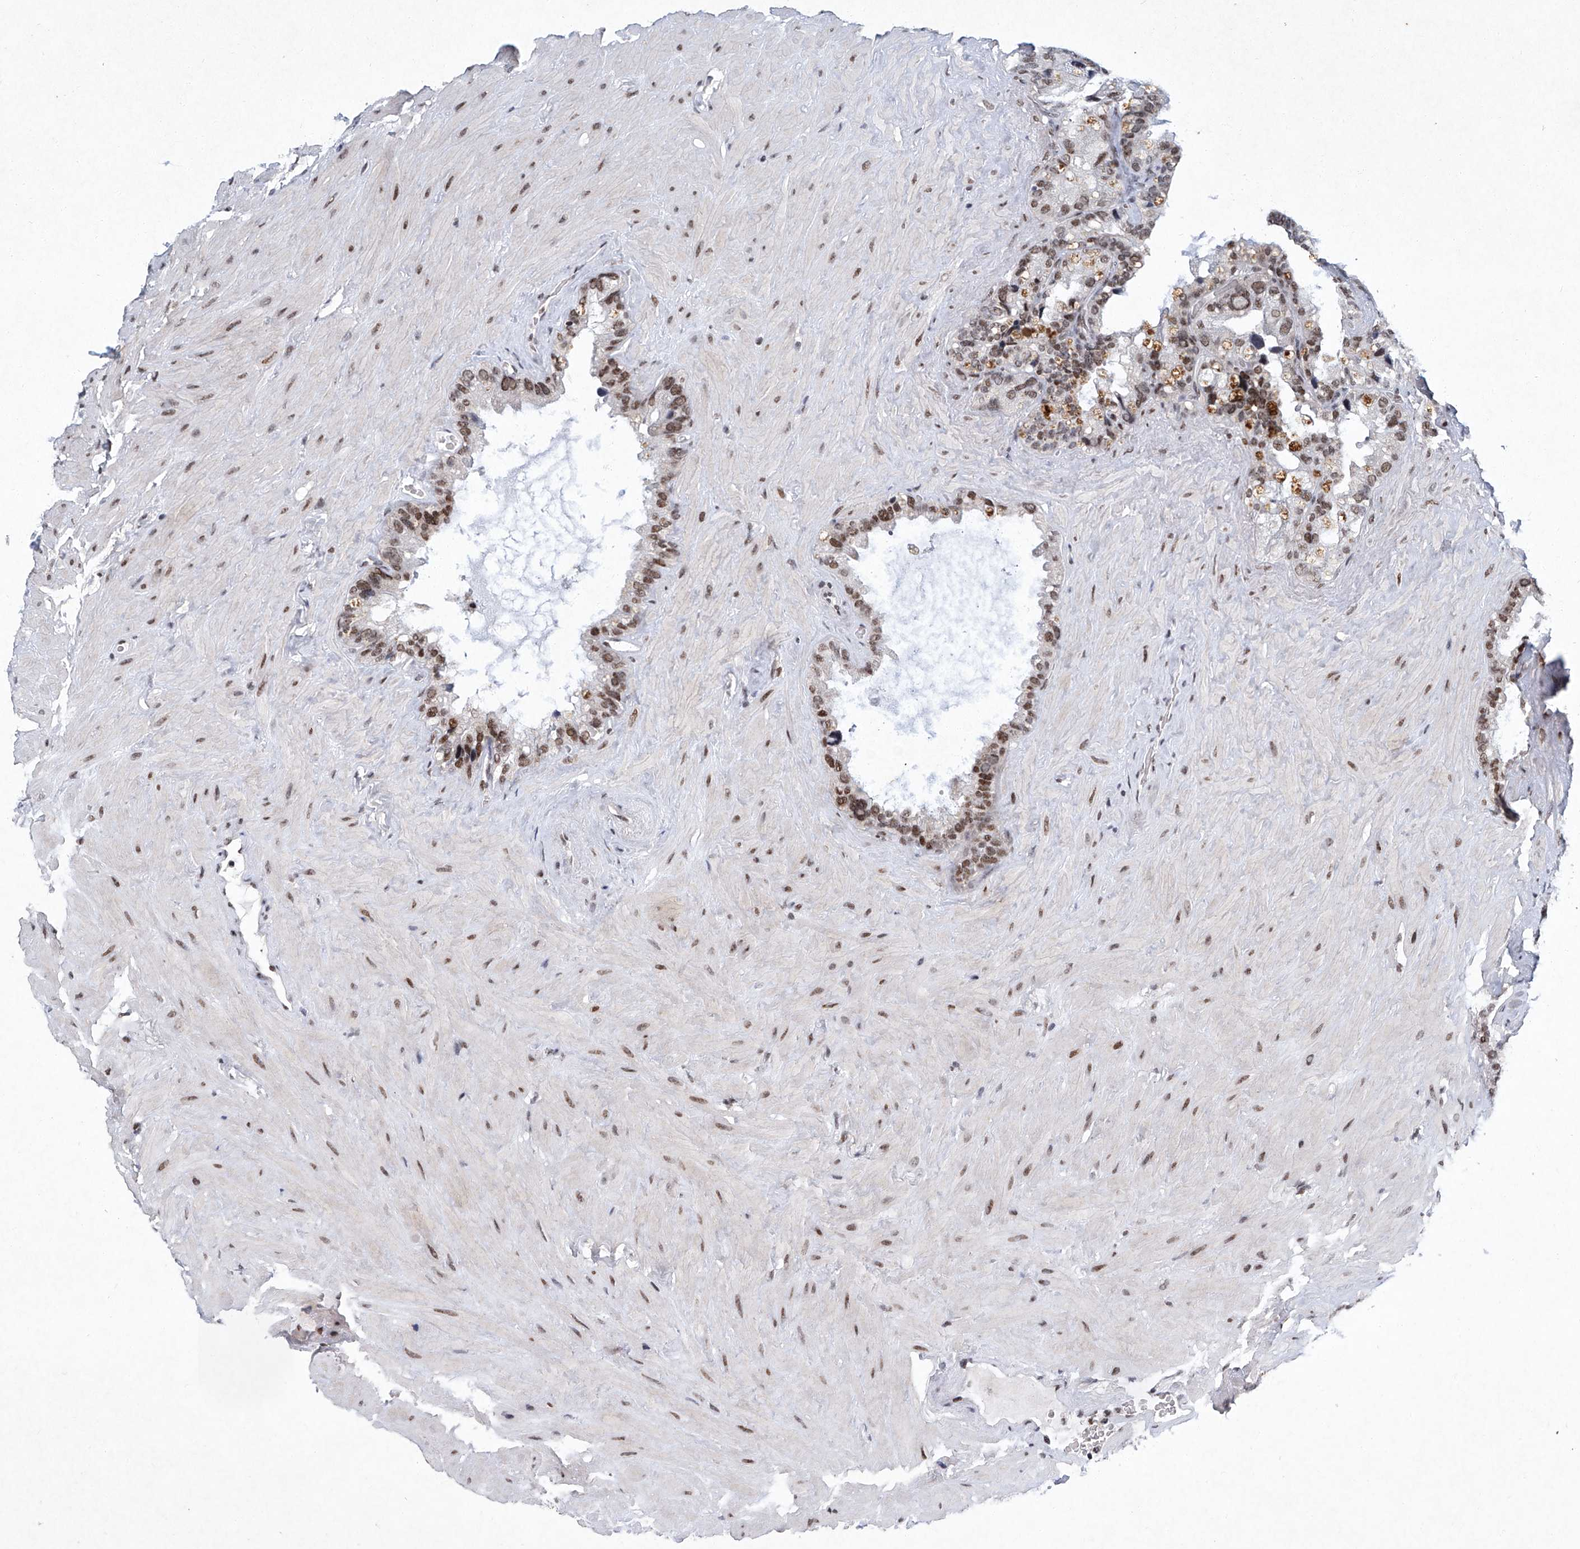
{"staining": {"intensity": "moderate", "quantity": "25%-75%", "location": "nuclear"}, "tissue": "seminal vesicle", "cell_type": "Glandular cells", "image_type": "normal", "snomed": [{"axis": "morphology", "description": "Normal tissue, NOS"}, {"axis": "topography", "description": "Prostate"}, {"axis": "topography", "description": "Seminal veicle"}], "caption": "Moderate nuclear protein staining is present in about 25%-75% of glandular cells in seminal vesicle. (IHC, brightfield microscopy, high magnification).", "gene": "TFDP1", "patient": {"sex": "male", "age": 68}}